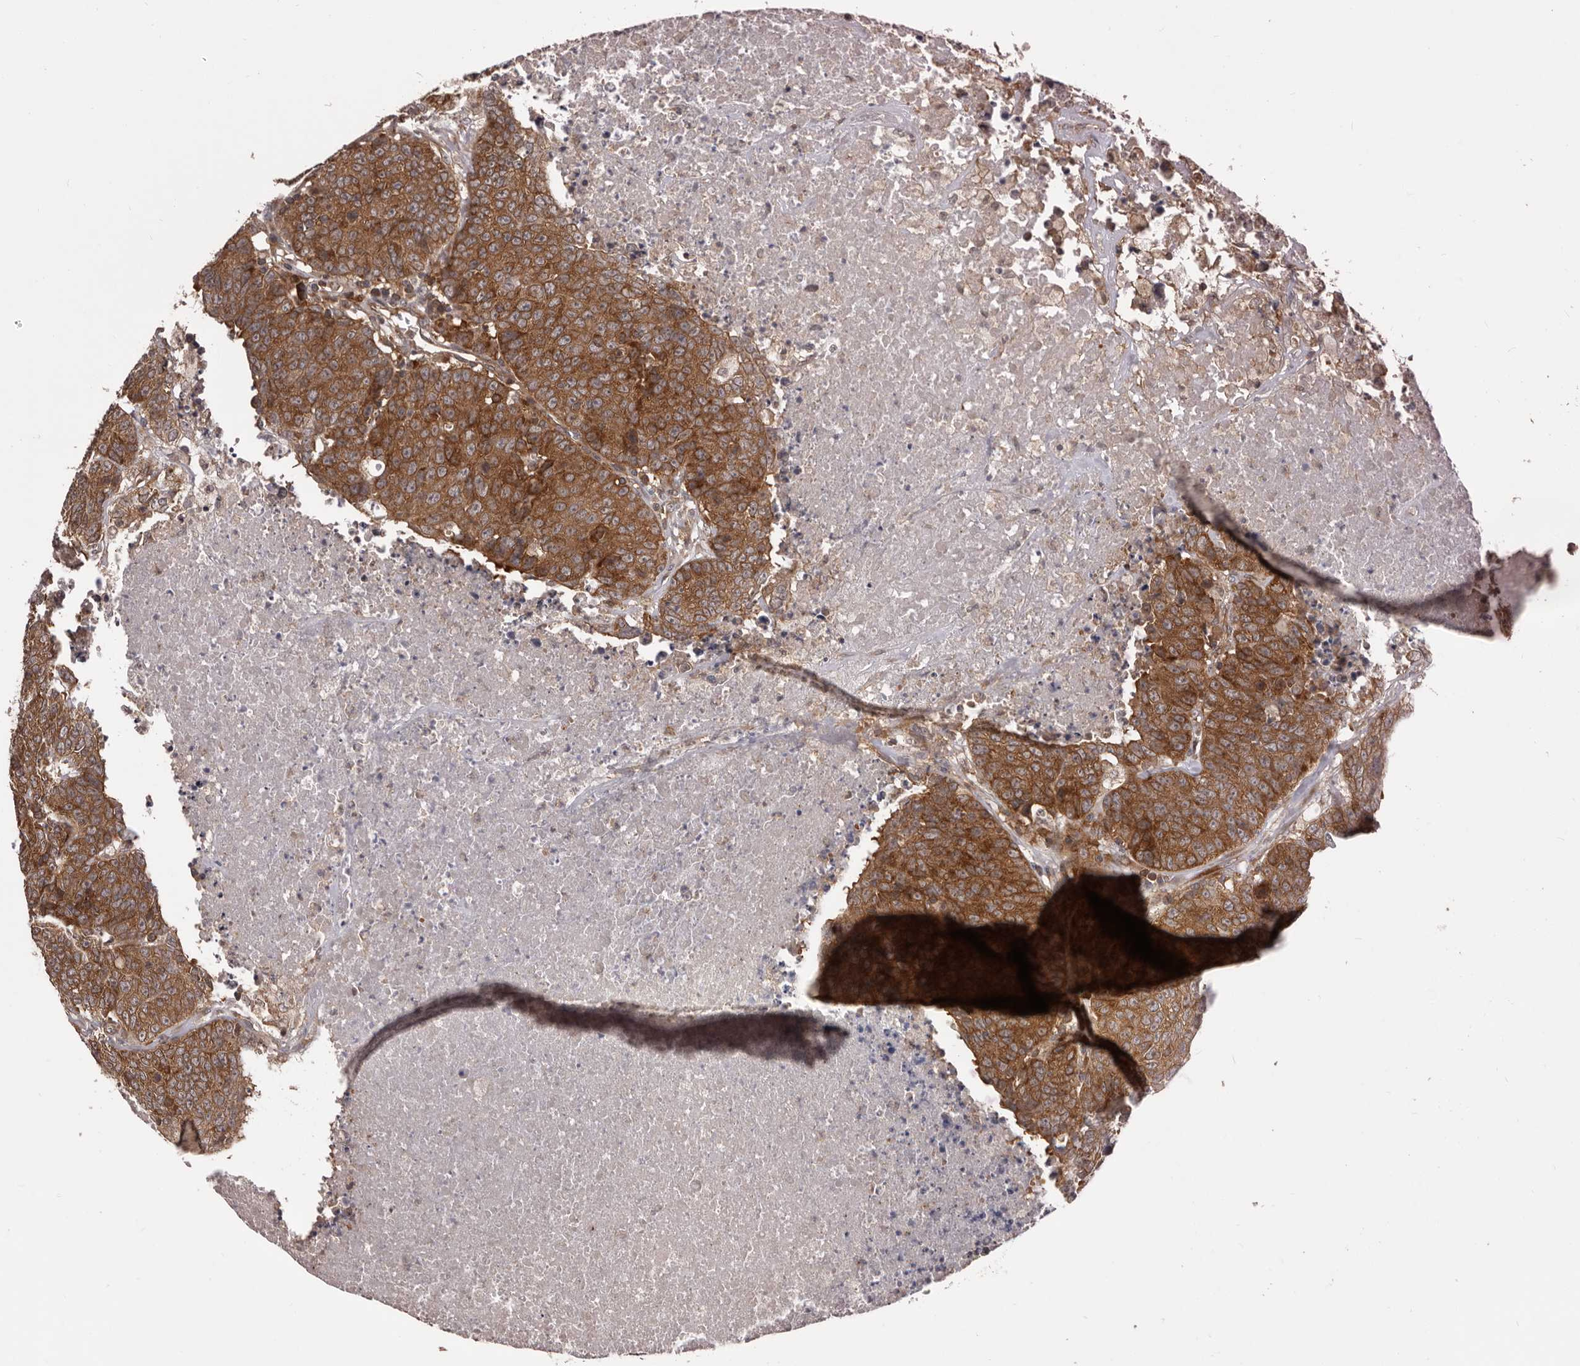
{"staining": {"intensity": "moderate", "quantity": ">75%", "location": "cytoplasmic/membranous"}, "tissue": "colorectal cancer", "cell_type": "Tumor cells", "image_type": "cancer", "snomed": [{"axis": "morphology", "description": "Adenocarcinoma, NOS"}, {"axis": "topography", "description": "Colon"}], "caption": "A brown stain labels moderate cytoplasmic/membranous expression of a protein in human colorectal cancer (adenocarcinoma) tumor cells.", "gene": "HBS1L", "patient": {"sex": "female", "age": 53}}